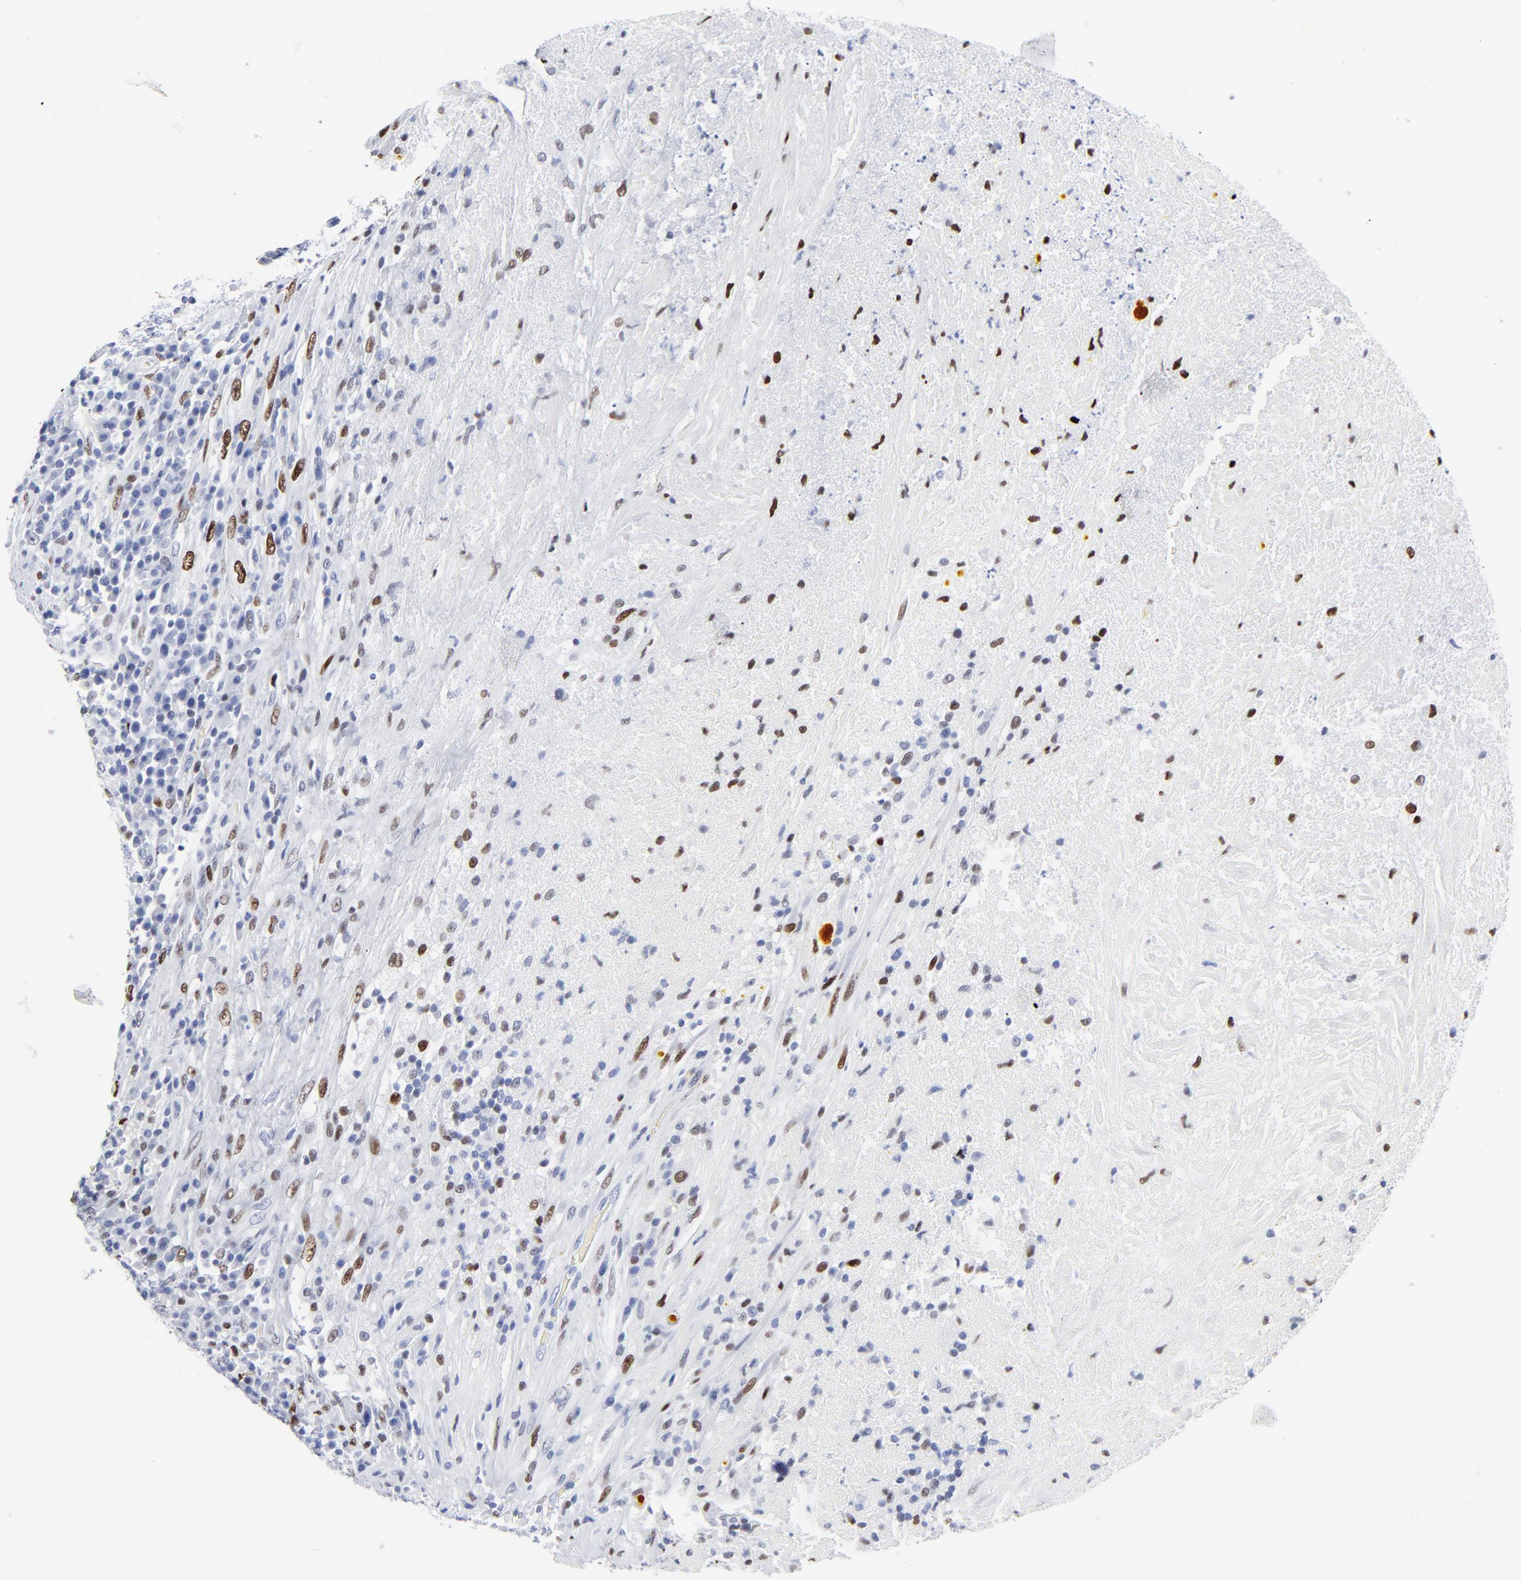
{"staining": {"intensity": "moderate", "quantity": "<25%", "location": "nuclear"}, "tissue": "testis cancer", "cell_type": "Tumor cells", "image_type": "cancer", "snomed": [{"axis": "morphology", "description": "Necrosis, NOS"}, {"axis": "morphology", "description": "Carcinoma, Embryonal, NOS"}, {"axis": "topography", "description": "Testis"}], "caption": "Immunohistochemical staining of human testis embryonal carcinoma reveals low levels of moderate nuclear protein expression in approximately <25% of tumor cells. The staining is performed using DAB (3,3'-diaminobenzidine) brown chromogen to label protein expression. The nuclei are counter-stained blue using hematoxylin.", "gene": "JUN", "patient": {"sex": "male", "age": 19}}